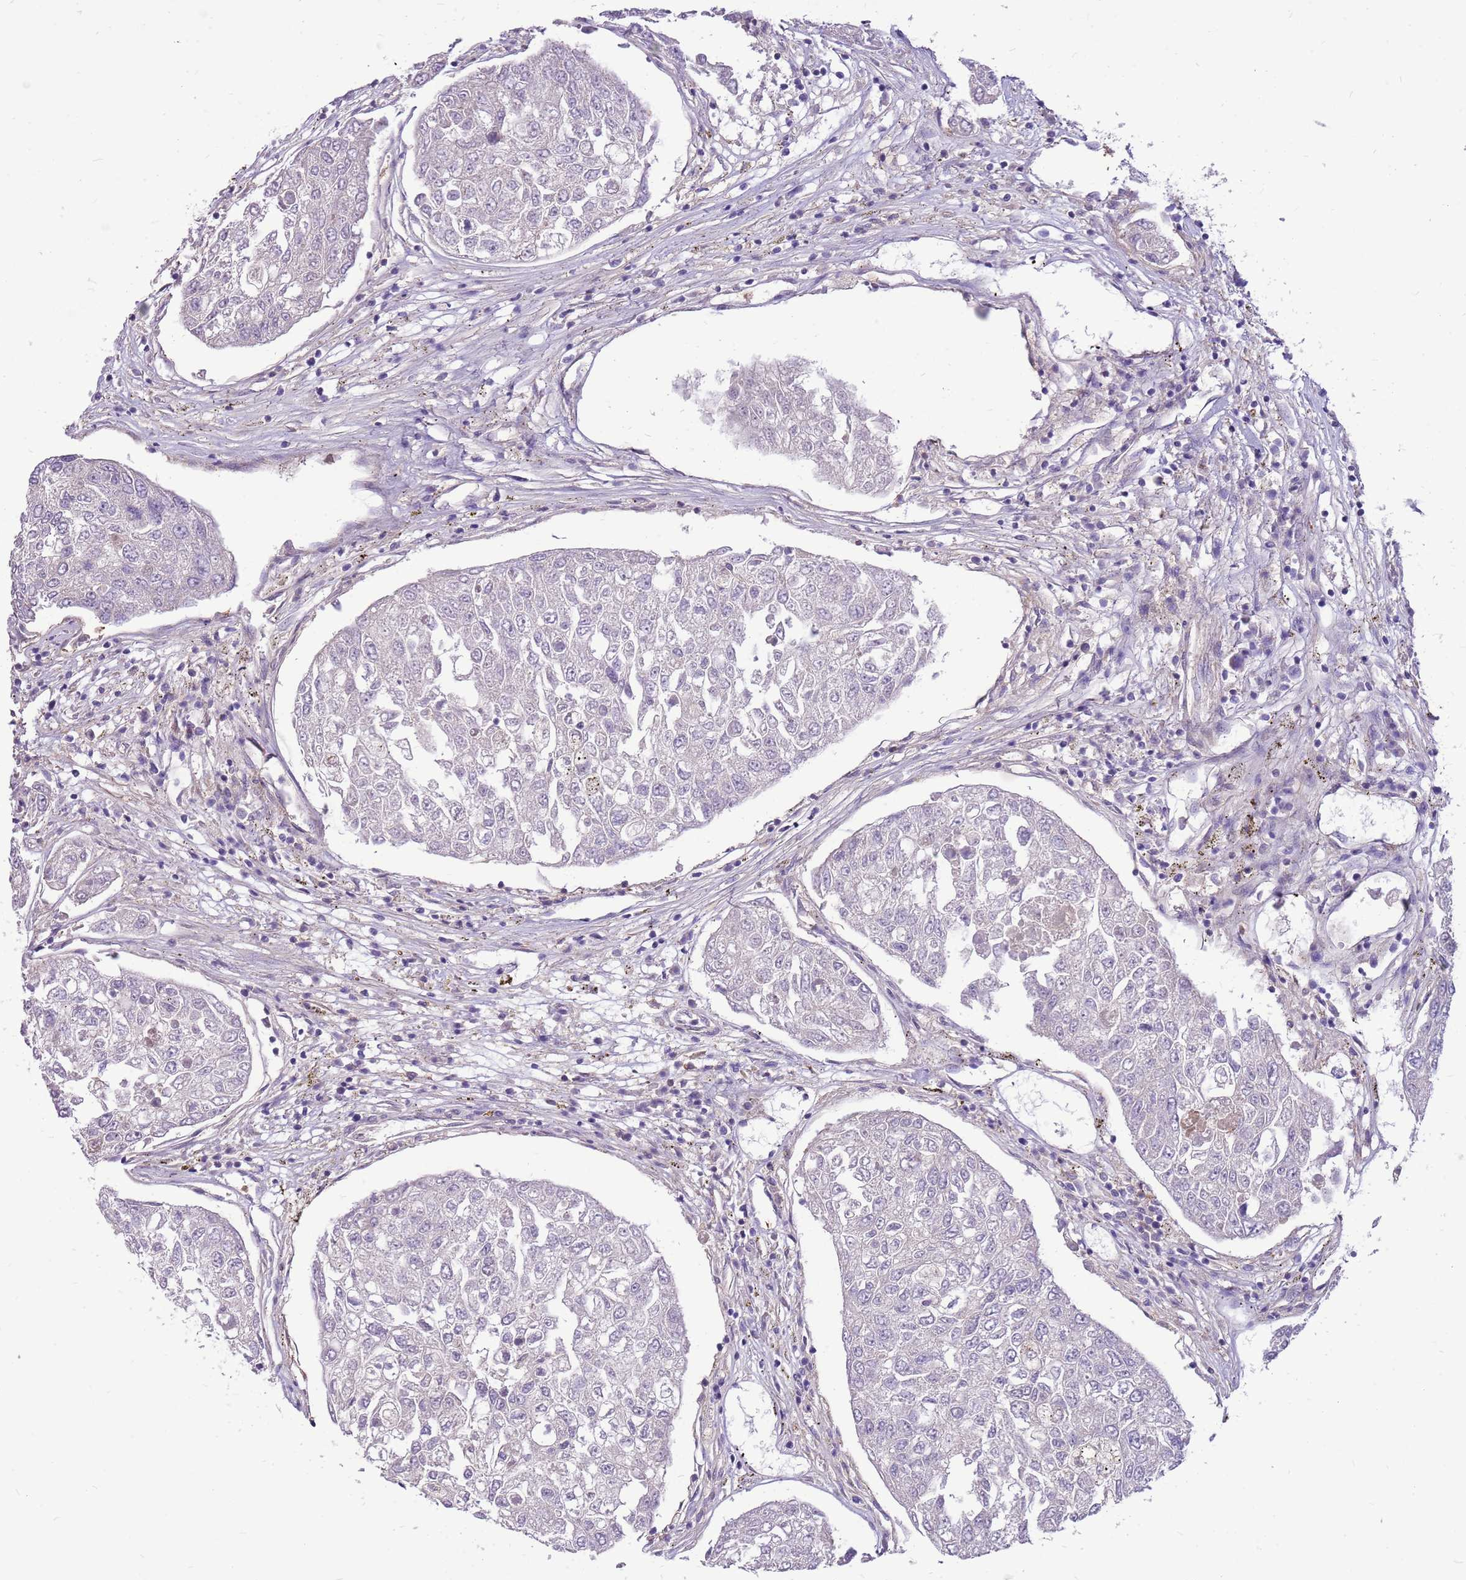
{"staining": {"intensity": "negative", "quantity": "none", "location": "none"}, "tissue": "urothelial cancer", "cell_type": "Tumor cells", "image_type": "cancer", "snomed": [{"axis": "morphology", "description": "Urothelial carcinoma, High grade"}, {"axis": "topography", "description": "Lymph node"}, {"axis": "topography", "description": "Urinary bladder"}], "caption": "Tumor cells show no significant protein staining in high-grade urothelial carcinoma.", "gene": "NTN4", "patient": {"sex": "male", "age": 51}}